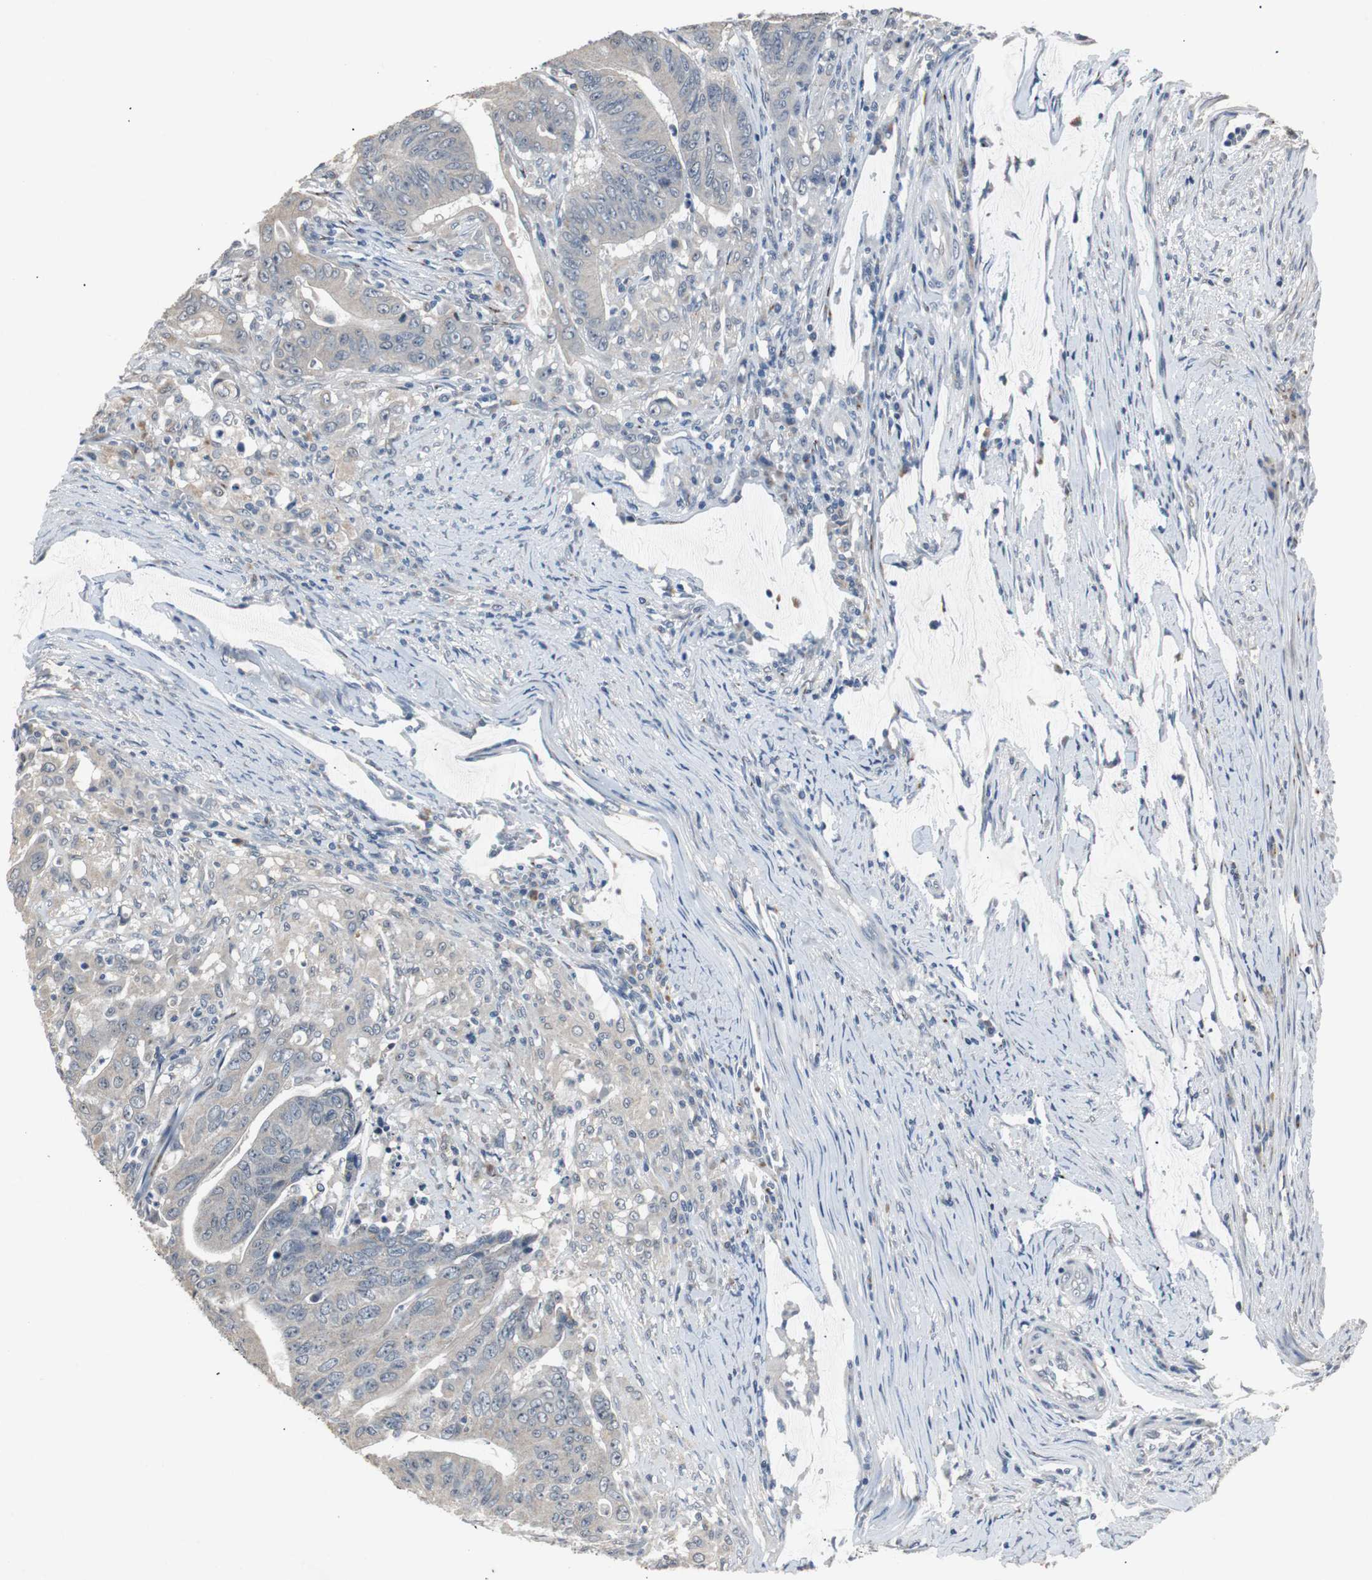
{"staining": {"intensity": "weak", "quantity": "<25%", "location": "cytoplasmic/membranous"}, "tissue": "colorectal cancer", "cell_type": "Tumor cells", "image_type": "cancer", "snomed": [{"axis": "morphology", "description": "Adenocarcinoma, NOS"}, {"axis": "topography", "description": "Colon"}], "caption": "This micrograph is of colorectal cancer (adenocarcinoma) stained with immunohistochemistry to label a protein in brown with the nuclei are counter-stained blue. There is no expression in tumor cells. (Brightfield microscopy of DAB IHC at high magnification).", "gene": "PCYT1B", "patient": {"sex": "male", "age": 45}}